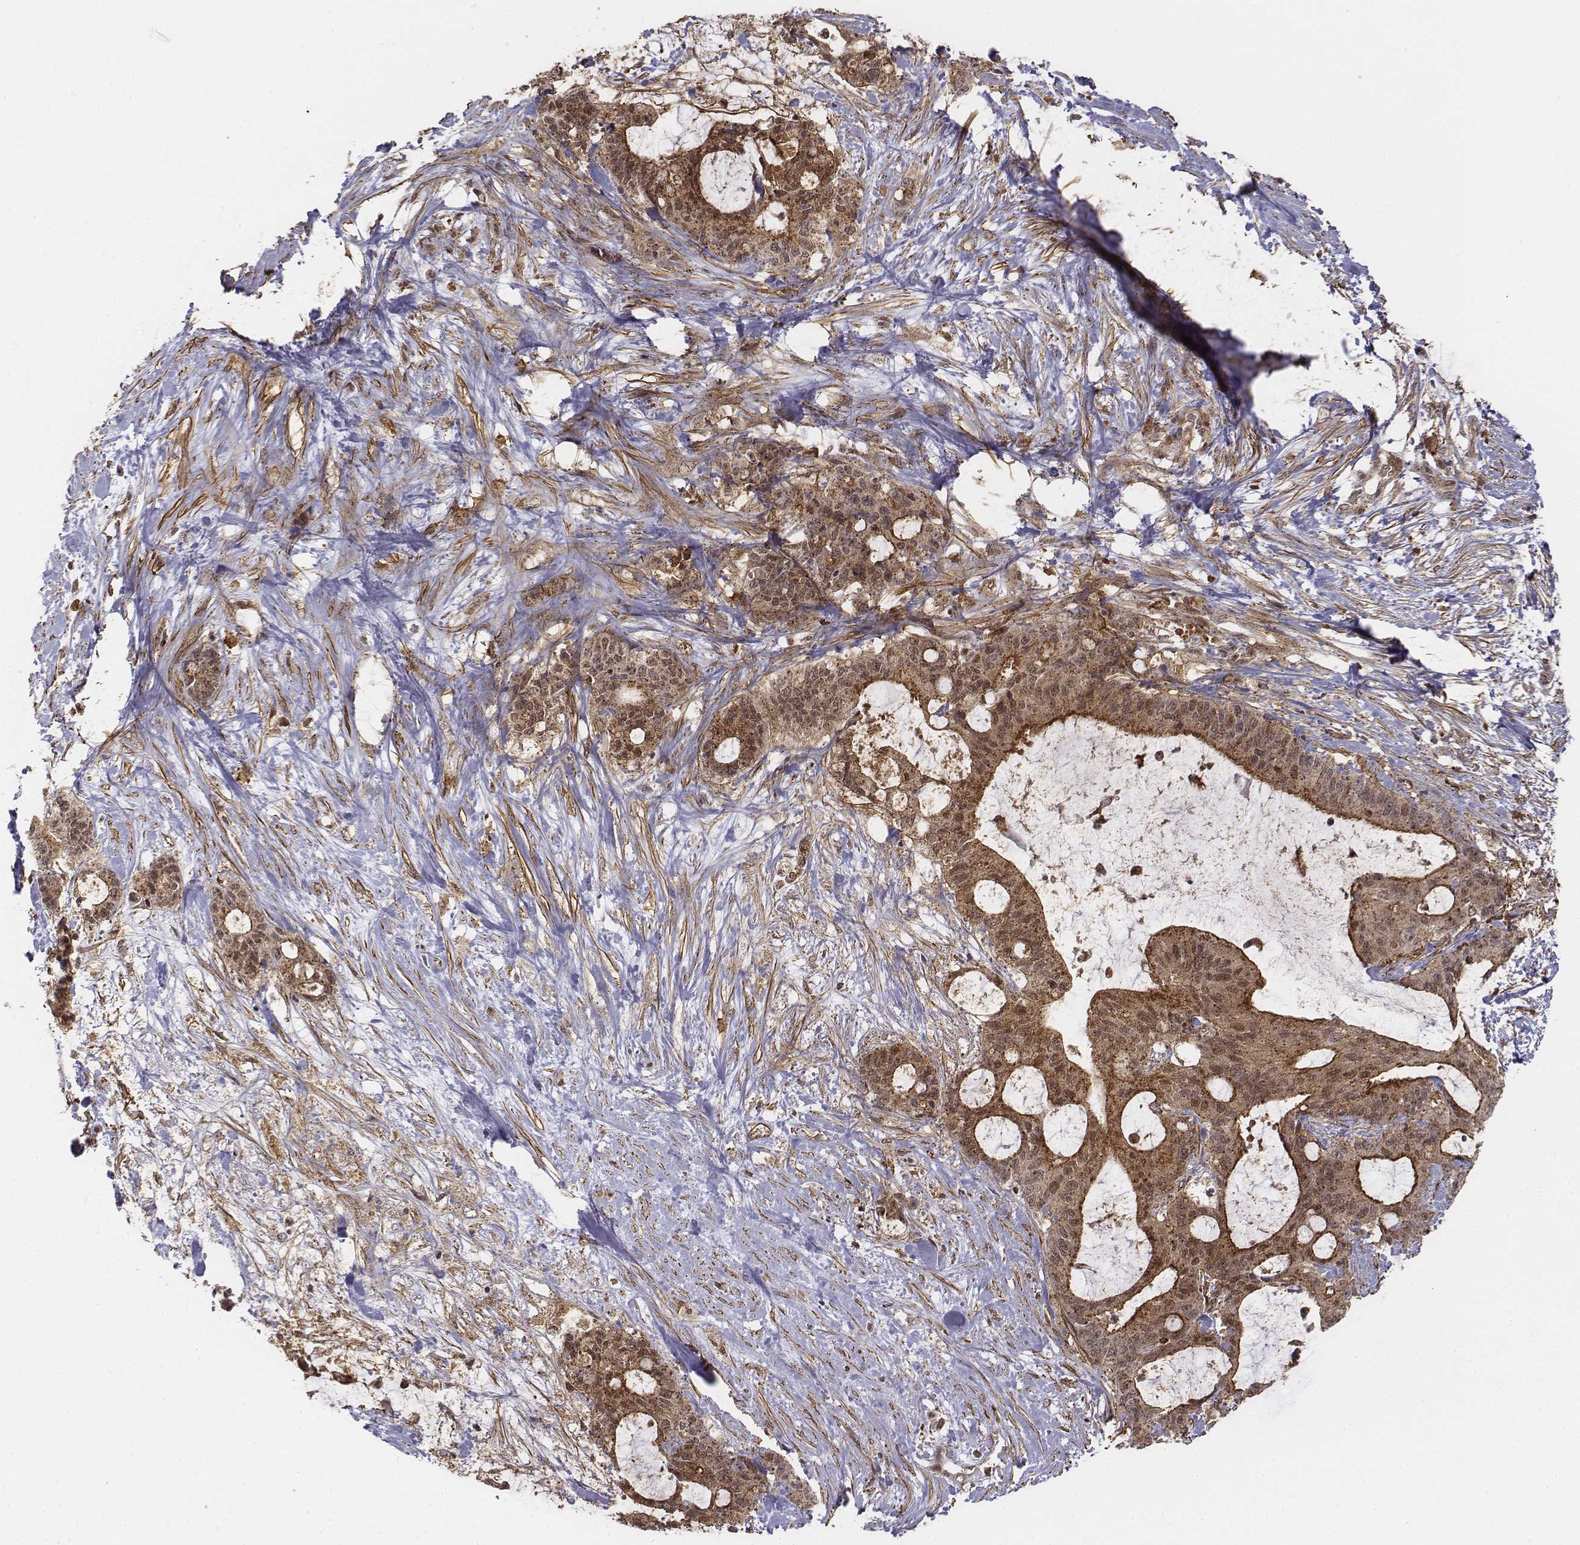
{"staining": {"intensity": "moderate", "quantity": ">75%", "location": "cytoplasmic/membranous,nuclear"}, "tissue": "liver cancer", "cell_type": "Tumor cells", "image_type": "cancer", "snomed": [{"axis": "morphology", "description": "Cholangiocarcinoma"}, {"axis": "topography", "description": "Liver"}], "caption": "The histopathology image reveals a brown stain indicating the presence of a protein in the cytoplasmic/membranous and nuclear of tumor cells in liver cancer.", "gene": "ZFYVE19", "patient": {"sex": "female", "age": 73}}